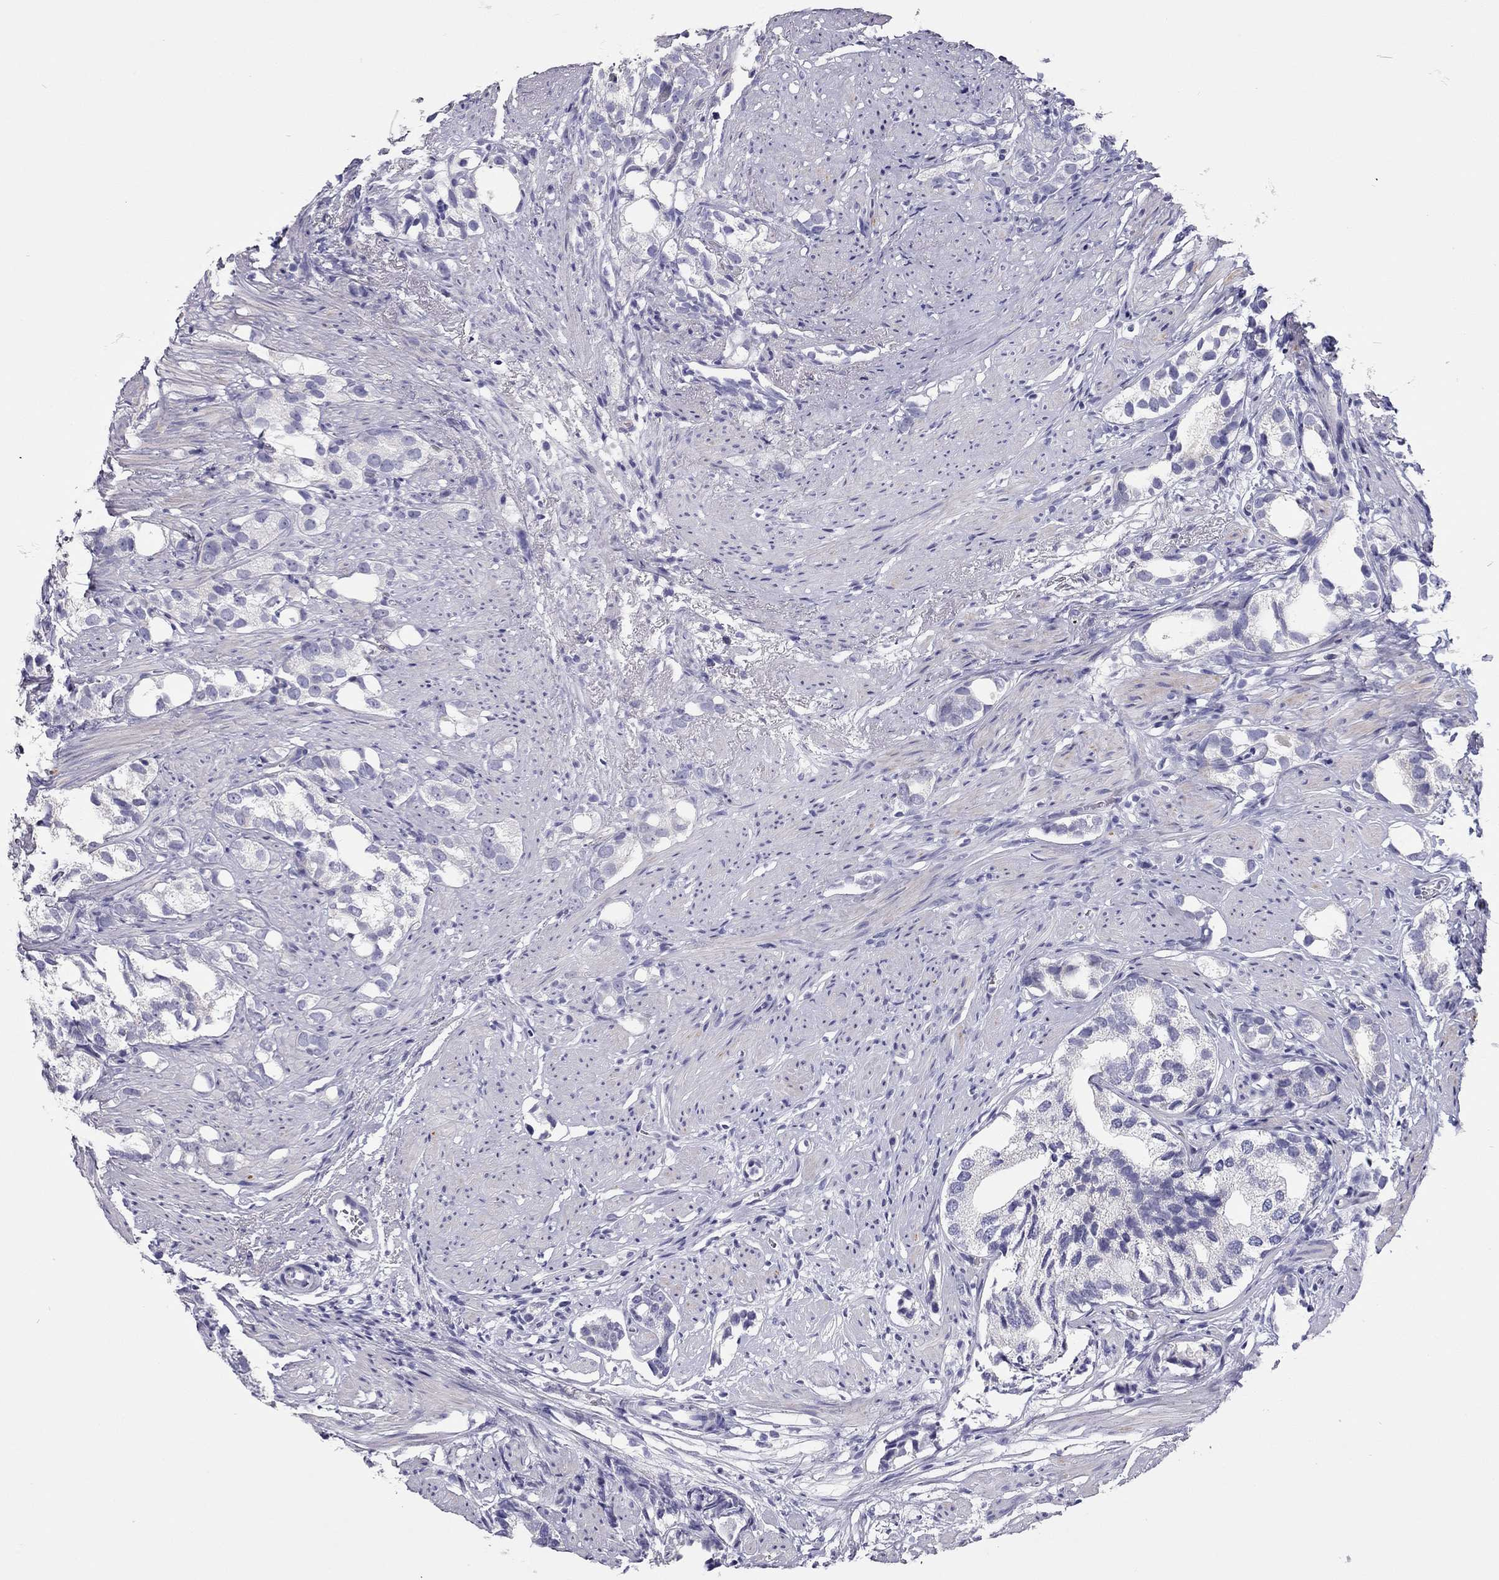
{"staining": {"intensity": "negative", "quantity": "none", "location": "none"}, "tissue": "prostate cancer", "cell_type": "Tumor cells", "image_type": "cancer", "snomed": [{"axis": "morphology", "description": "Adenocarcinoma, High grade"}, {"axis": "topography", "description": "Prostate"}], "caption": "A high-resolution micrograph shows immunohistochemistry (IHC) staining of prostate cancer (high-grade adenocarcinoma), which reveals no significant expression in tumor cells.", "gene": "SCARB1", "patient": {"sex": "male", "age": 82}}